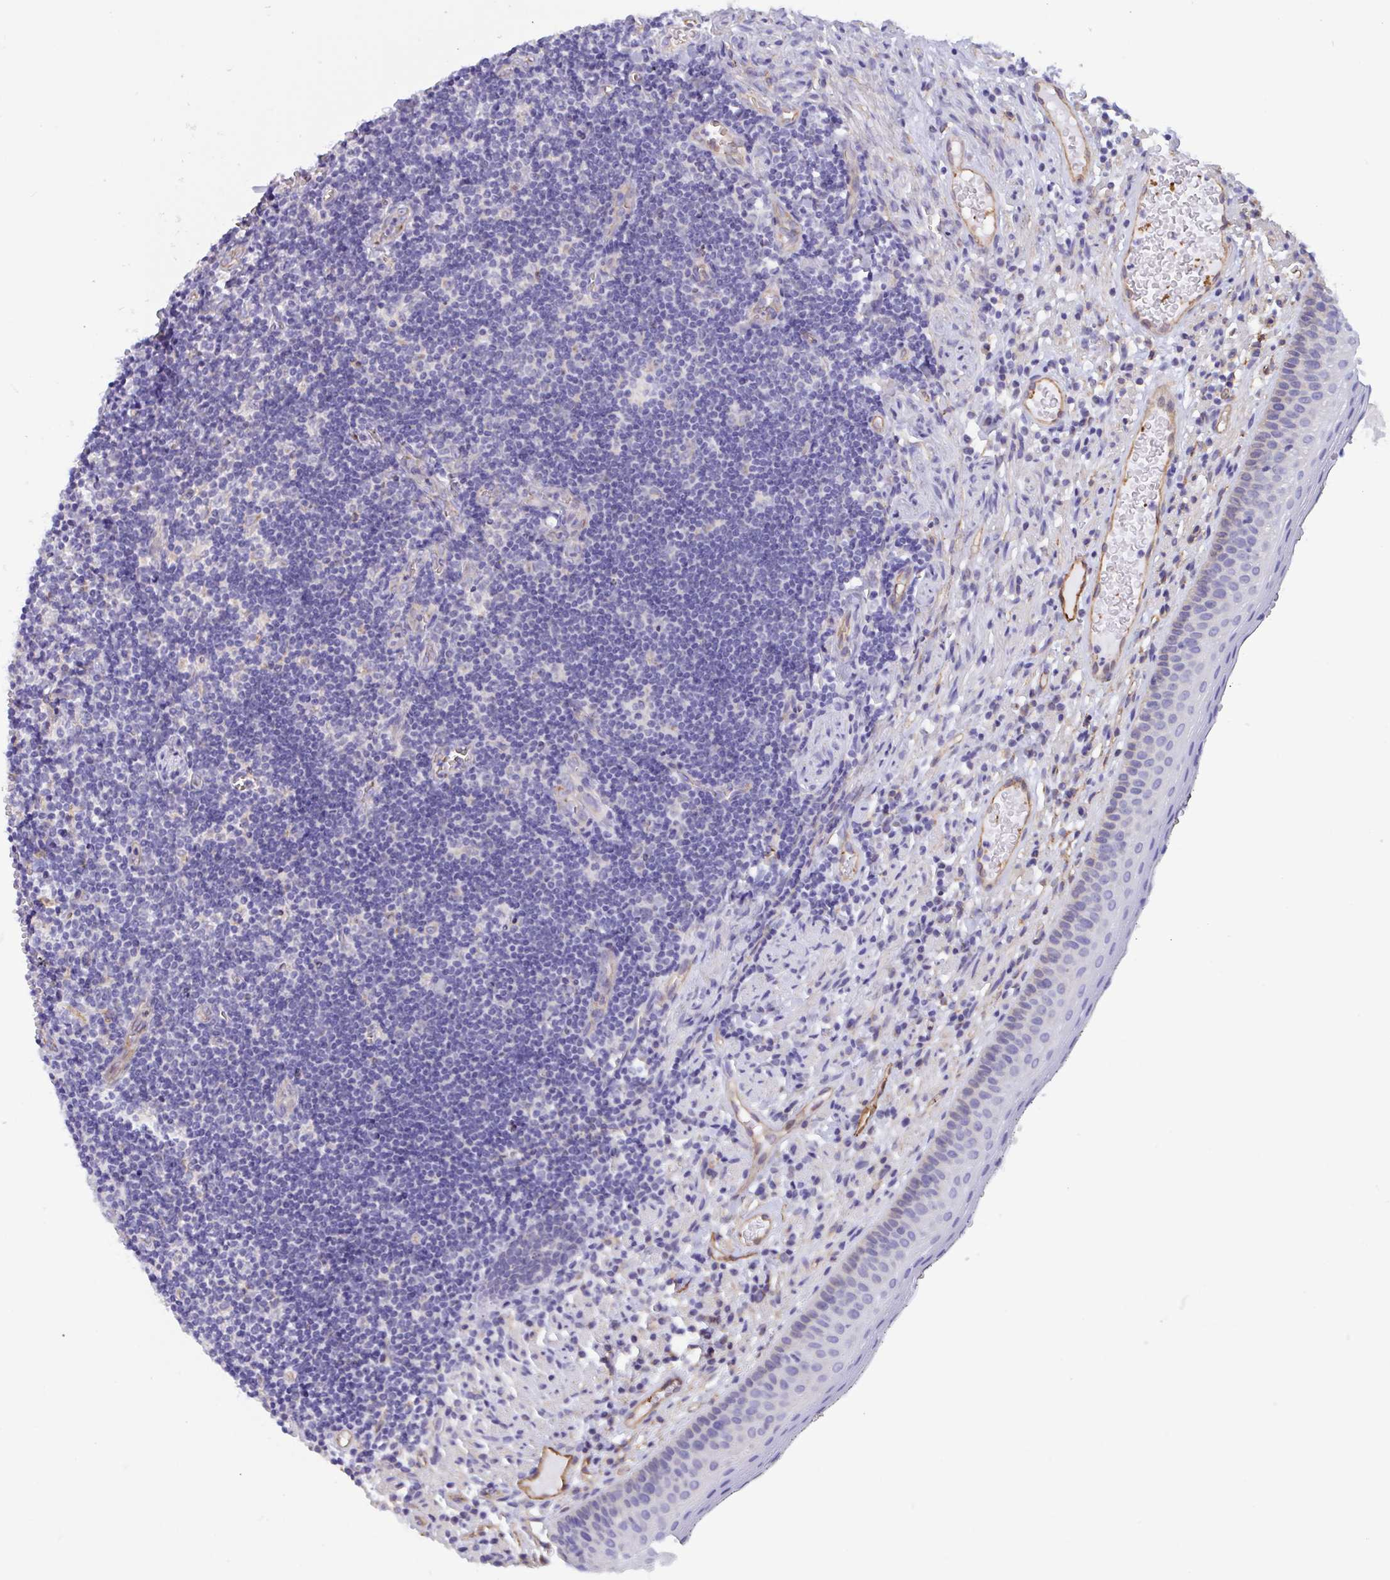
{"staining": {"intensity": "negative", "quantity": "none", "location": "none"}, "tissue": "oral mucosa", "cell_type": "Squamous epithelial cells", "image_type": "normal", "snomed": [{"axis": "morphology", "description": "Normal tissue, NOS"}, {"axis": "morphology", "description": "Squamous cell carcinoma, NOS"}, {"axis": "topography", "description": "Oral tissue"}, {"axis": "topography", "description": "Head-Neck"}], "caption": "Oral mucosa stained for a protein using immunohistochemistry (IHC) reveals no staining squamous epithelial cells.", "gene": "RPL22L1", "patient": {"sex": "male", "age": 58}}